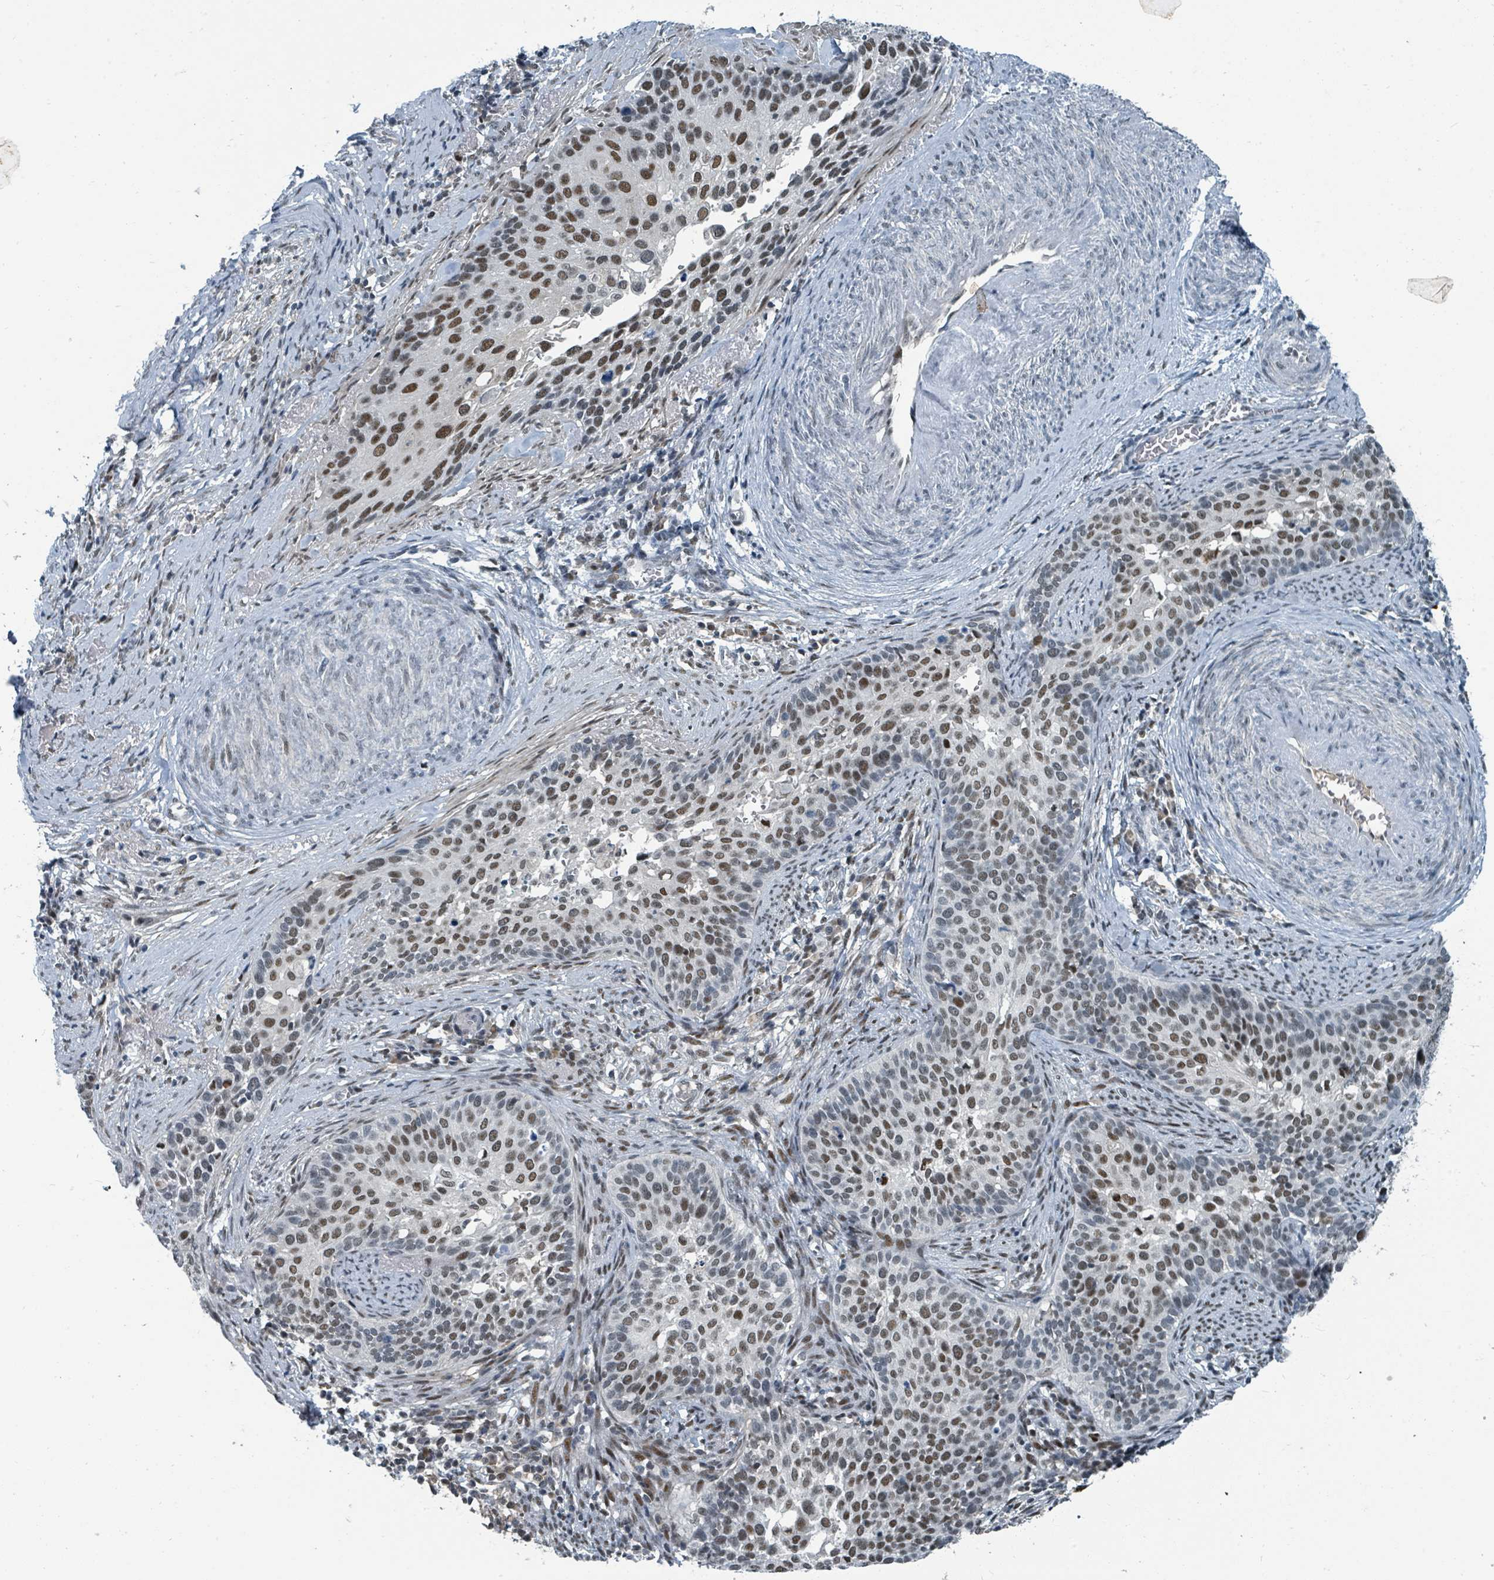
{"staining": {"intensity": "moderate", "quantity": "25%-75%", "location": "nuclear"}, "tissue": "cervical cancer", "cell_type": "Tumor cells", "image_type": "cancer", "snomed": [{"axis": "morphology", "description": "Squamous cell carcinoma, NOS"}, {"axis": "topography", "description": "Cervix"}], "caption": "Squamous cell carcinoma (cervical) was stained to show a protein in brown. There is medium levels of moderate nuclear positivity in about 25%-75% of tumor cells.", "gene": "UCK1", "patient": {"sex": "female", "age": 44}}